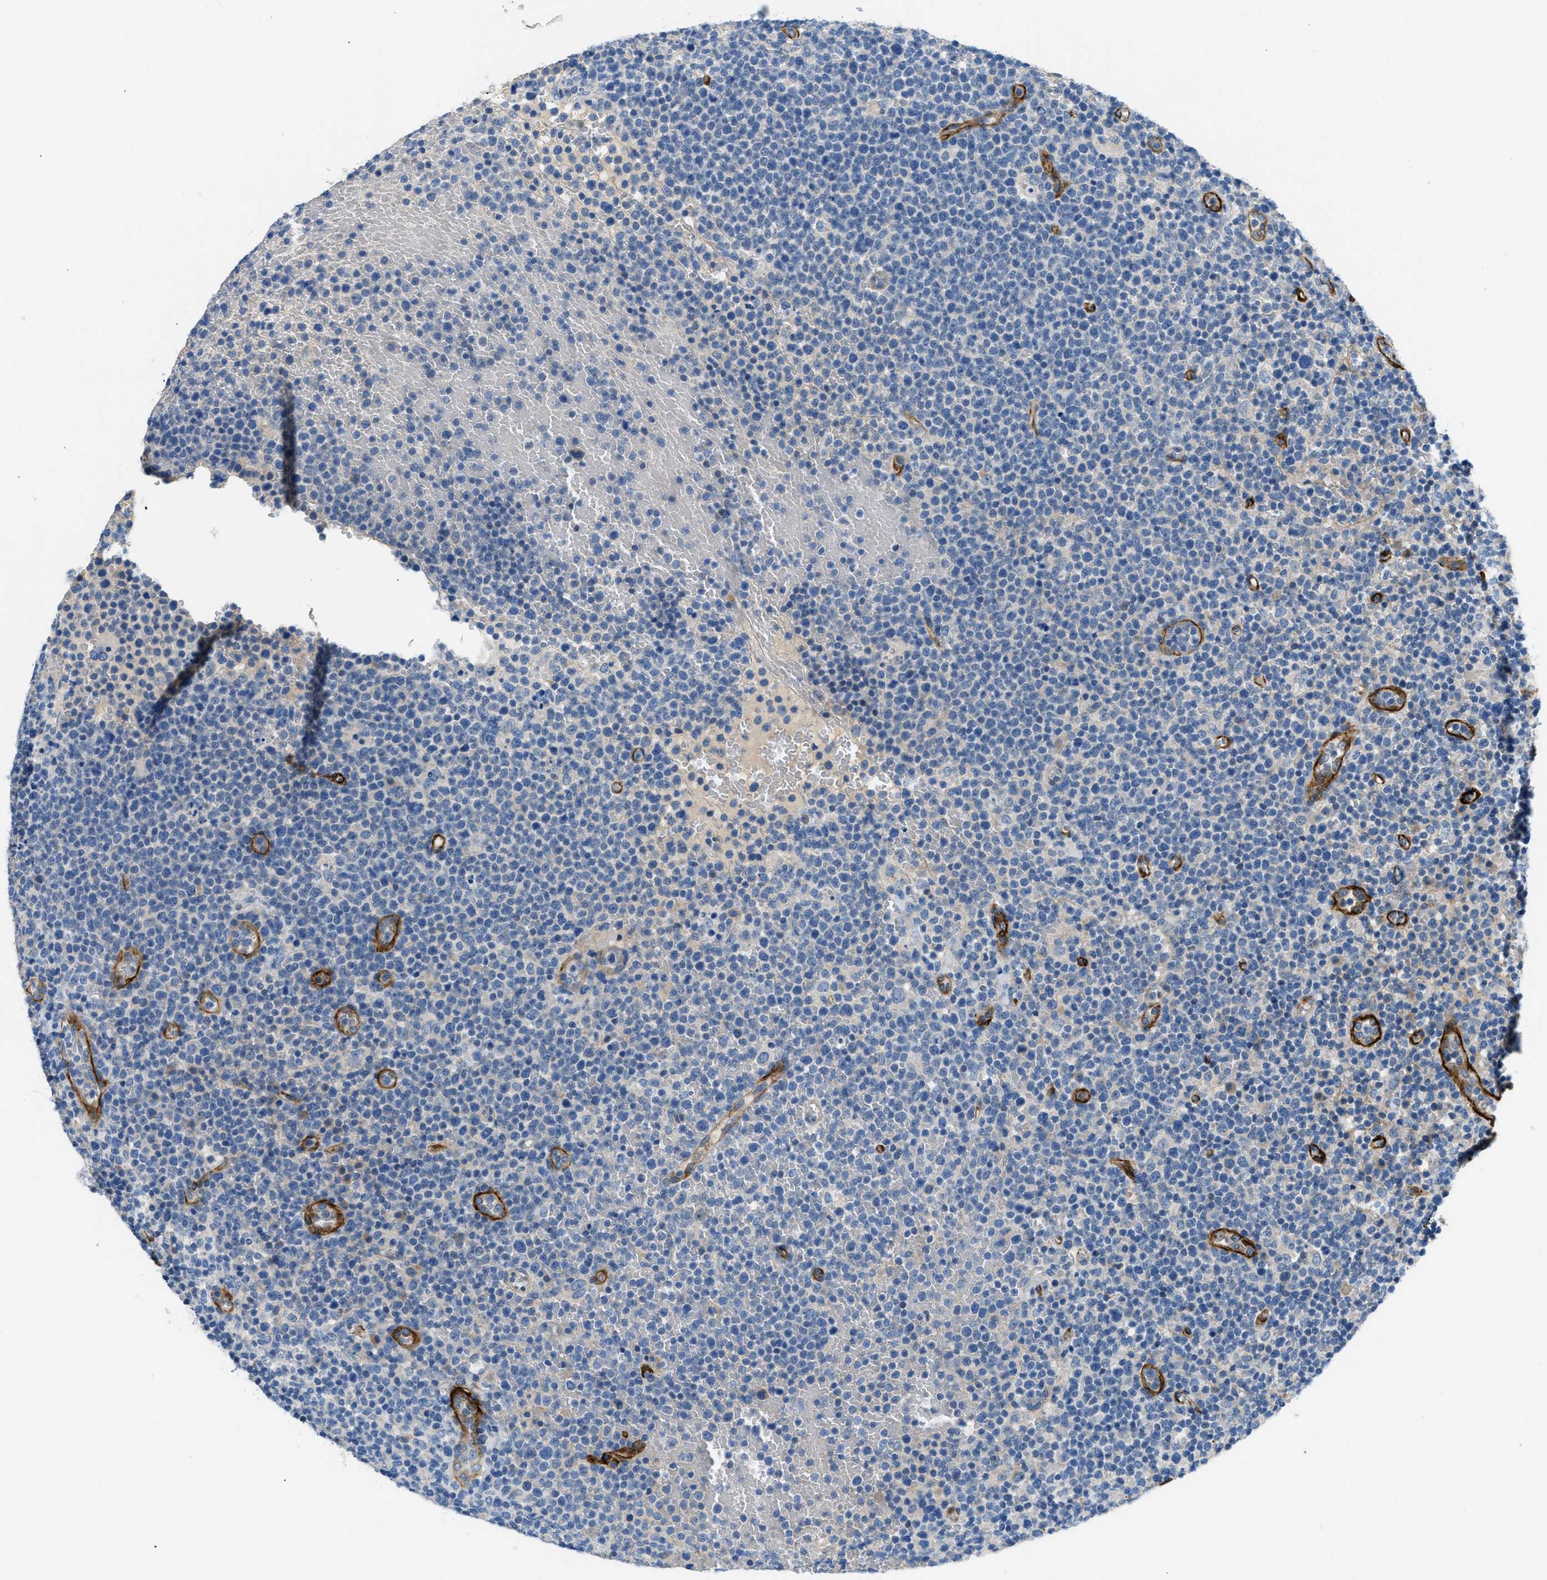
{"staining": {"intensity": "negative", "quantity": "none", "location": "none"}, "tissue": "lymphoma", "cell_type": "Tumor cells", "image_type": "cancer", "snomed": [{"axis": "morphology", "description": "Malignant lymphoma, non-Hodgkin's type, High grade"}, {"axis": "topography", "description": "Lymph node"}], "caption": "There is no significant expression in tumor cells of high-grade malignant lymphoma, non-Hodgkin's type.", "gene": "COL15A1", "patient": {"sex": "male", "age": 61}}